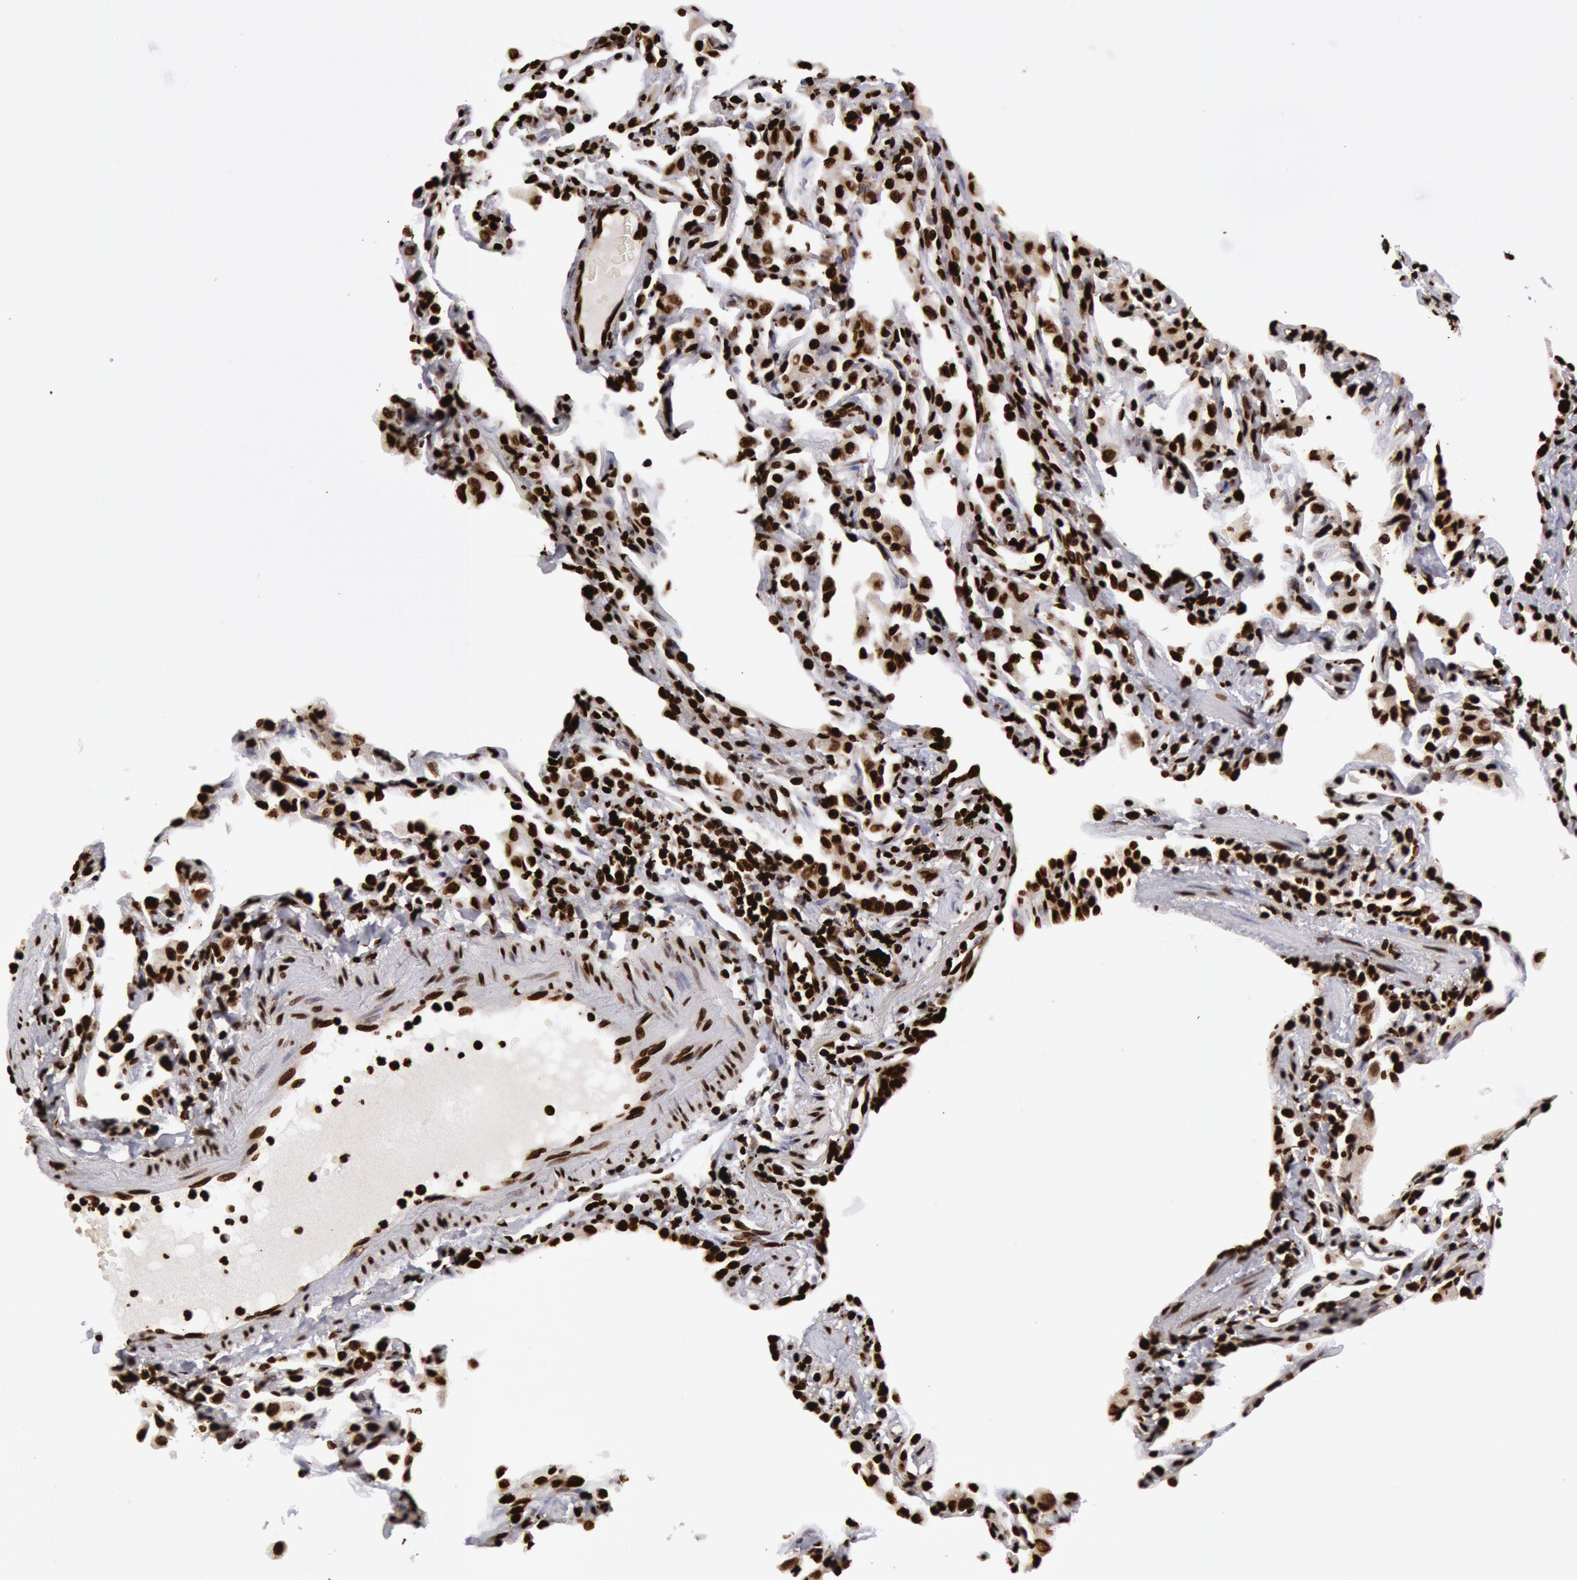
{"staining": {"intensity": "strong", "quantity": ">75%", "location": "nuclear"}, "tissue": "lung", "cell_type": "Alveolar cells", "image_type": "normal", "snomed": [{"axis": "morphology", "description": "Normal tissue, NOS"}, {"axis": "topography", "description": "Lung"}], "caption": "IHC of benign lung shows high levels of strong nuclear expression in approximately >75% of alveolar cells.", "gene": "H3", "patient": {"sex": "female", "age": 49}}